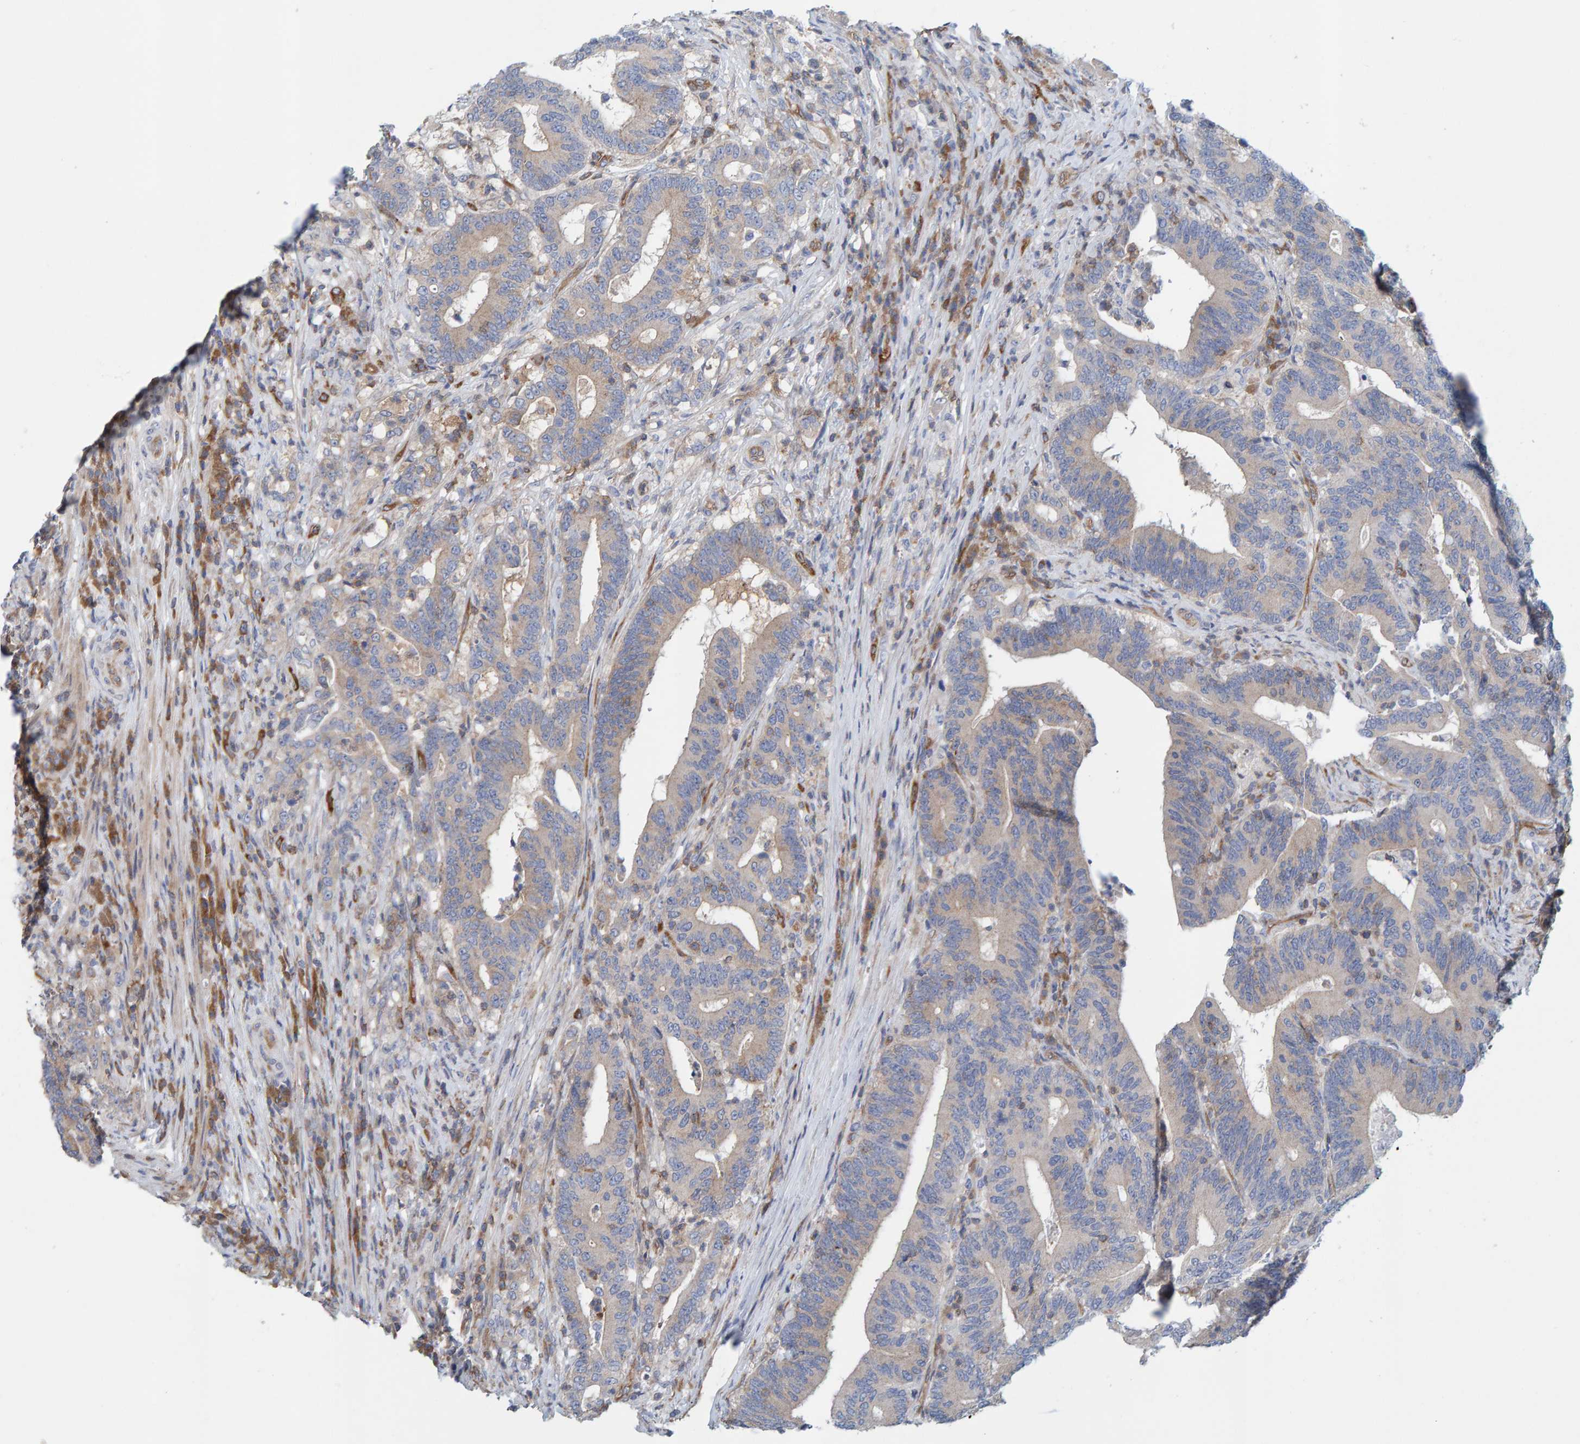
{"staining": {"intensity": "moderate", "quantity": ">75%", "location": "cytoplasmic/membranous"}, "tissue": "colorectal cancer", "cell_type": "Tumor cells", "image_type": "cancer", "snomed": [{"axis": "morphology", "description": "Adenocarcinoma, NOS"}, {"axis": "topography", "description": "Colon"}], "caption": "Human adenocarcinoma (colorectal) stained with a brown dye demonstrates moderate cytoplasmic/membranous positive positivity in approximately >75% of tumor cells.", "gene": "PRKD2", "patient": {"sex": "female", "age": 66}}